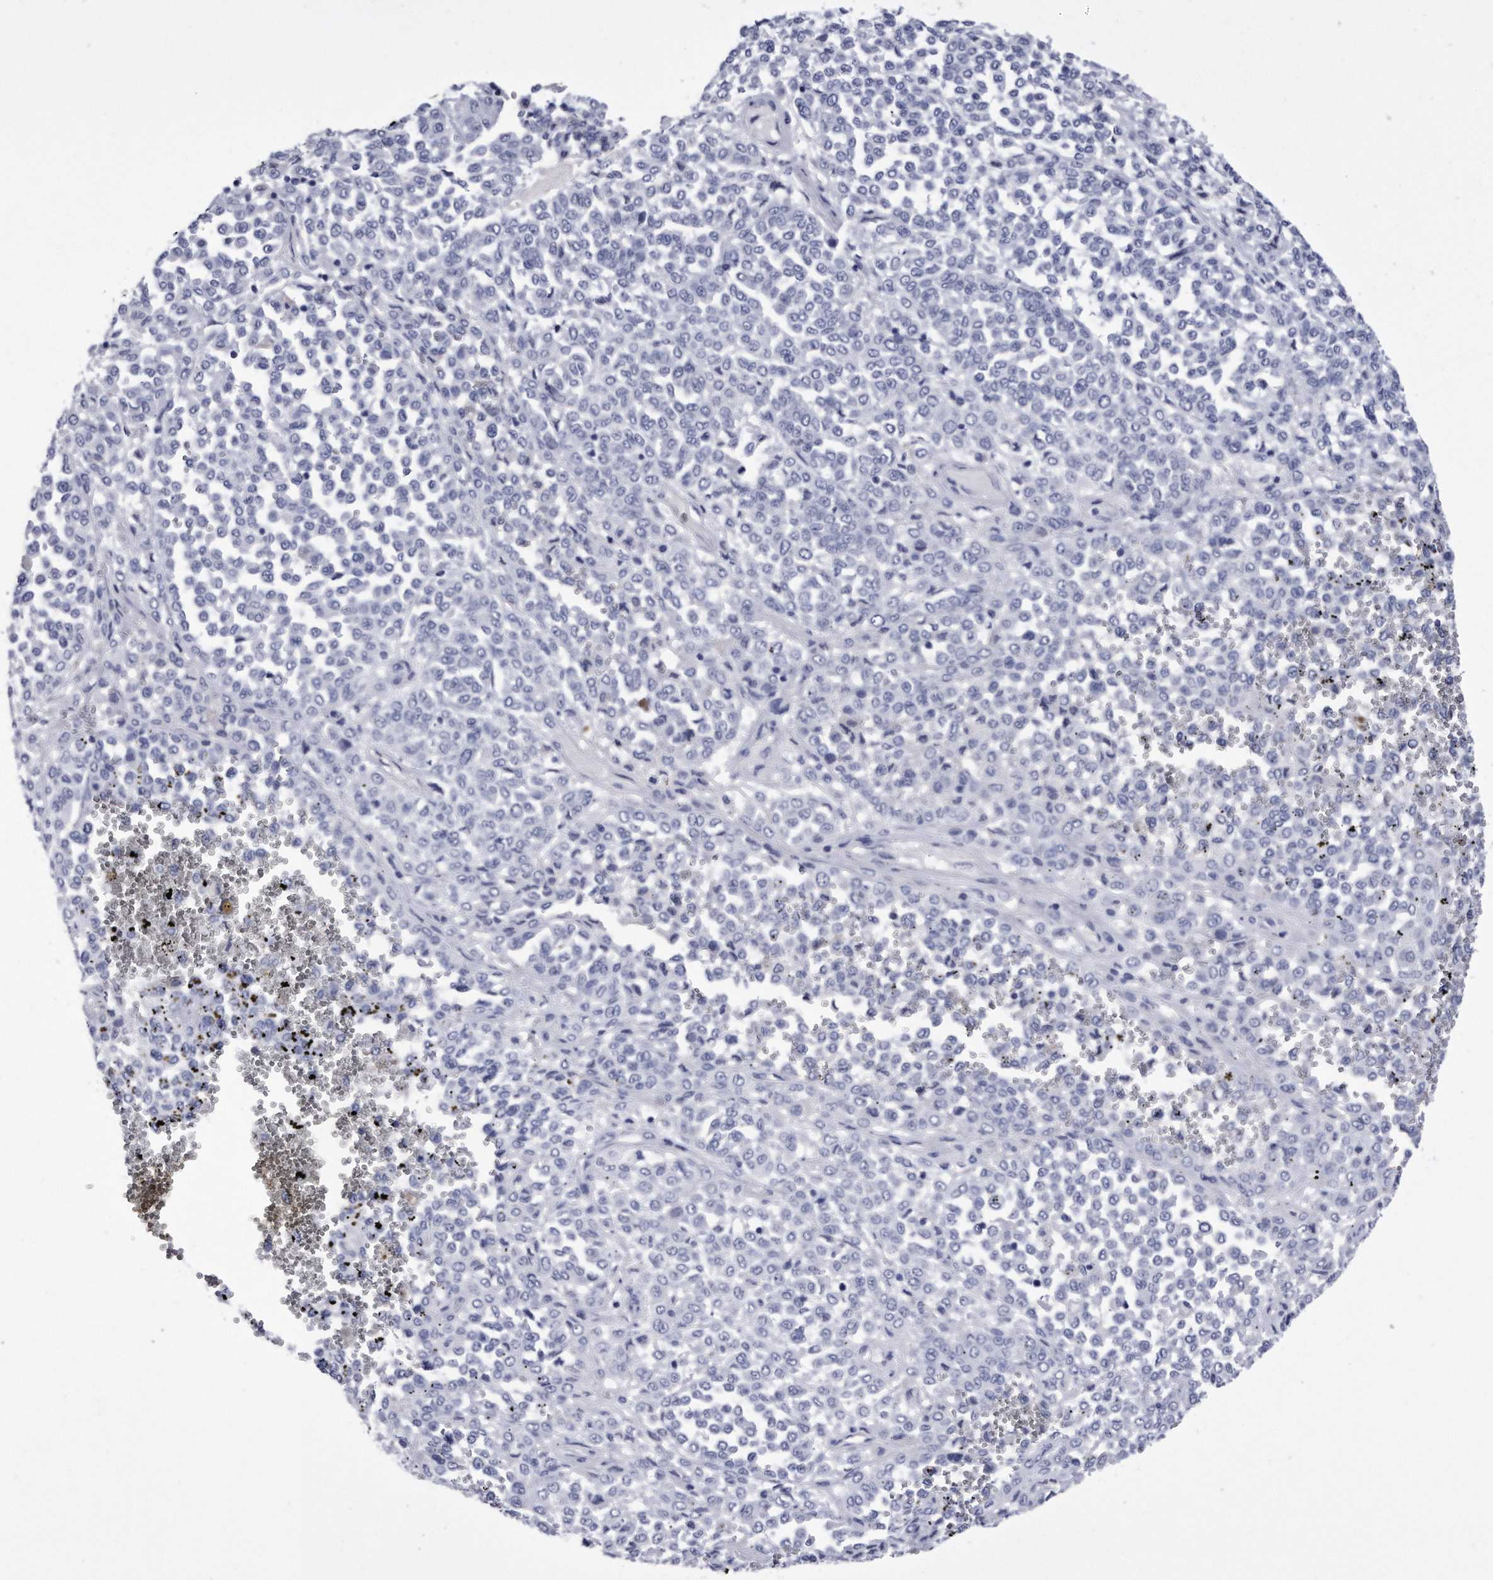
{"staining": {"intensity": "negative", "quantity": "none", "location": "none"}, "tissue": "melanoma", "cell_type": "Tumor cells", "image_type": "cancer", "snomed": [{"axis": "morphology", "description": "Malignant melanoma, Metastatic site"}, {"axis": "topography", "description": "Pancreas"}], "caption": "Immunohistochemical staining of human melanoma reveals no significant expression in tumor cells. (Brightfield microscopy of DAB (3,3'-diaminobenzidine) IHC at high magnification).", "gene": "KCTD8", "patient": {"sex": "female", "age": 30}}